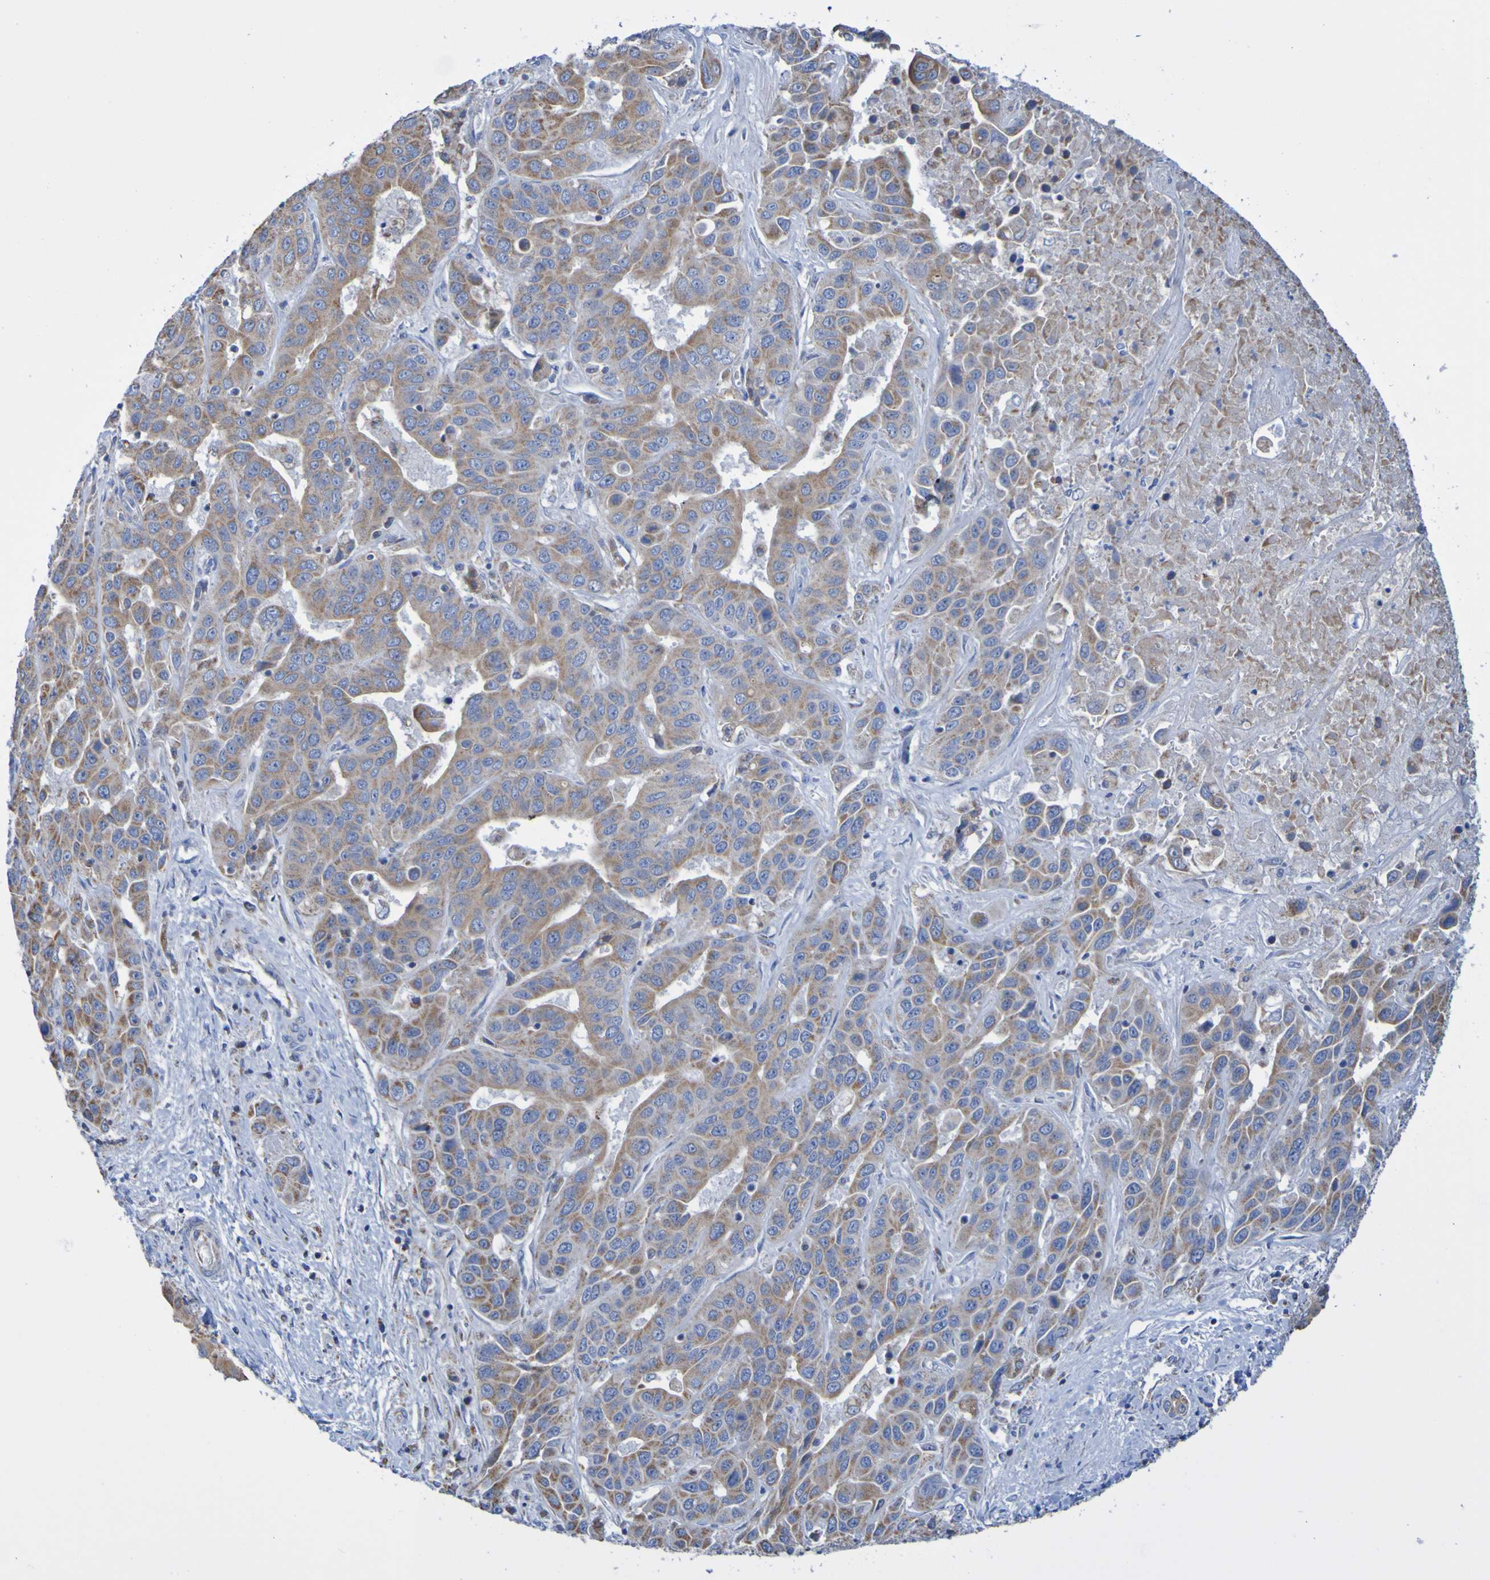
{"staining": {"intensity": "moderate", "quantity": ">75%", "location": "cytoplasmic/membranous"}, "tissue": "liver cancer", "cell_type": "Tumor cells", "image_type": "cancer", "snomed": [{"axis": "morphology", "description": "Cholangiocarcinoma"}, {"axis": "topography", "description": "Liver"}], "caption": "IHC micrograph of liver cholangiocarcinoma stained for a protein (brown), which reveals medium levels of moderate cytoplasmic/membranous positivity in approximately >75% of tumor cells.", "gene": "CNTN2", "patient": {"sex": "female", "age": 52}}